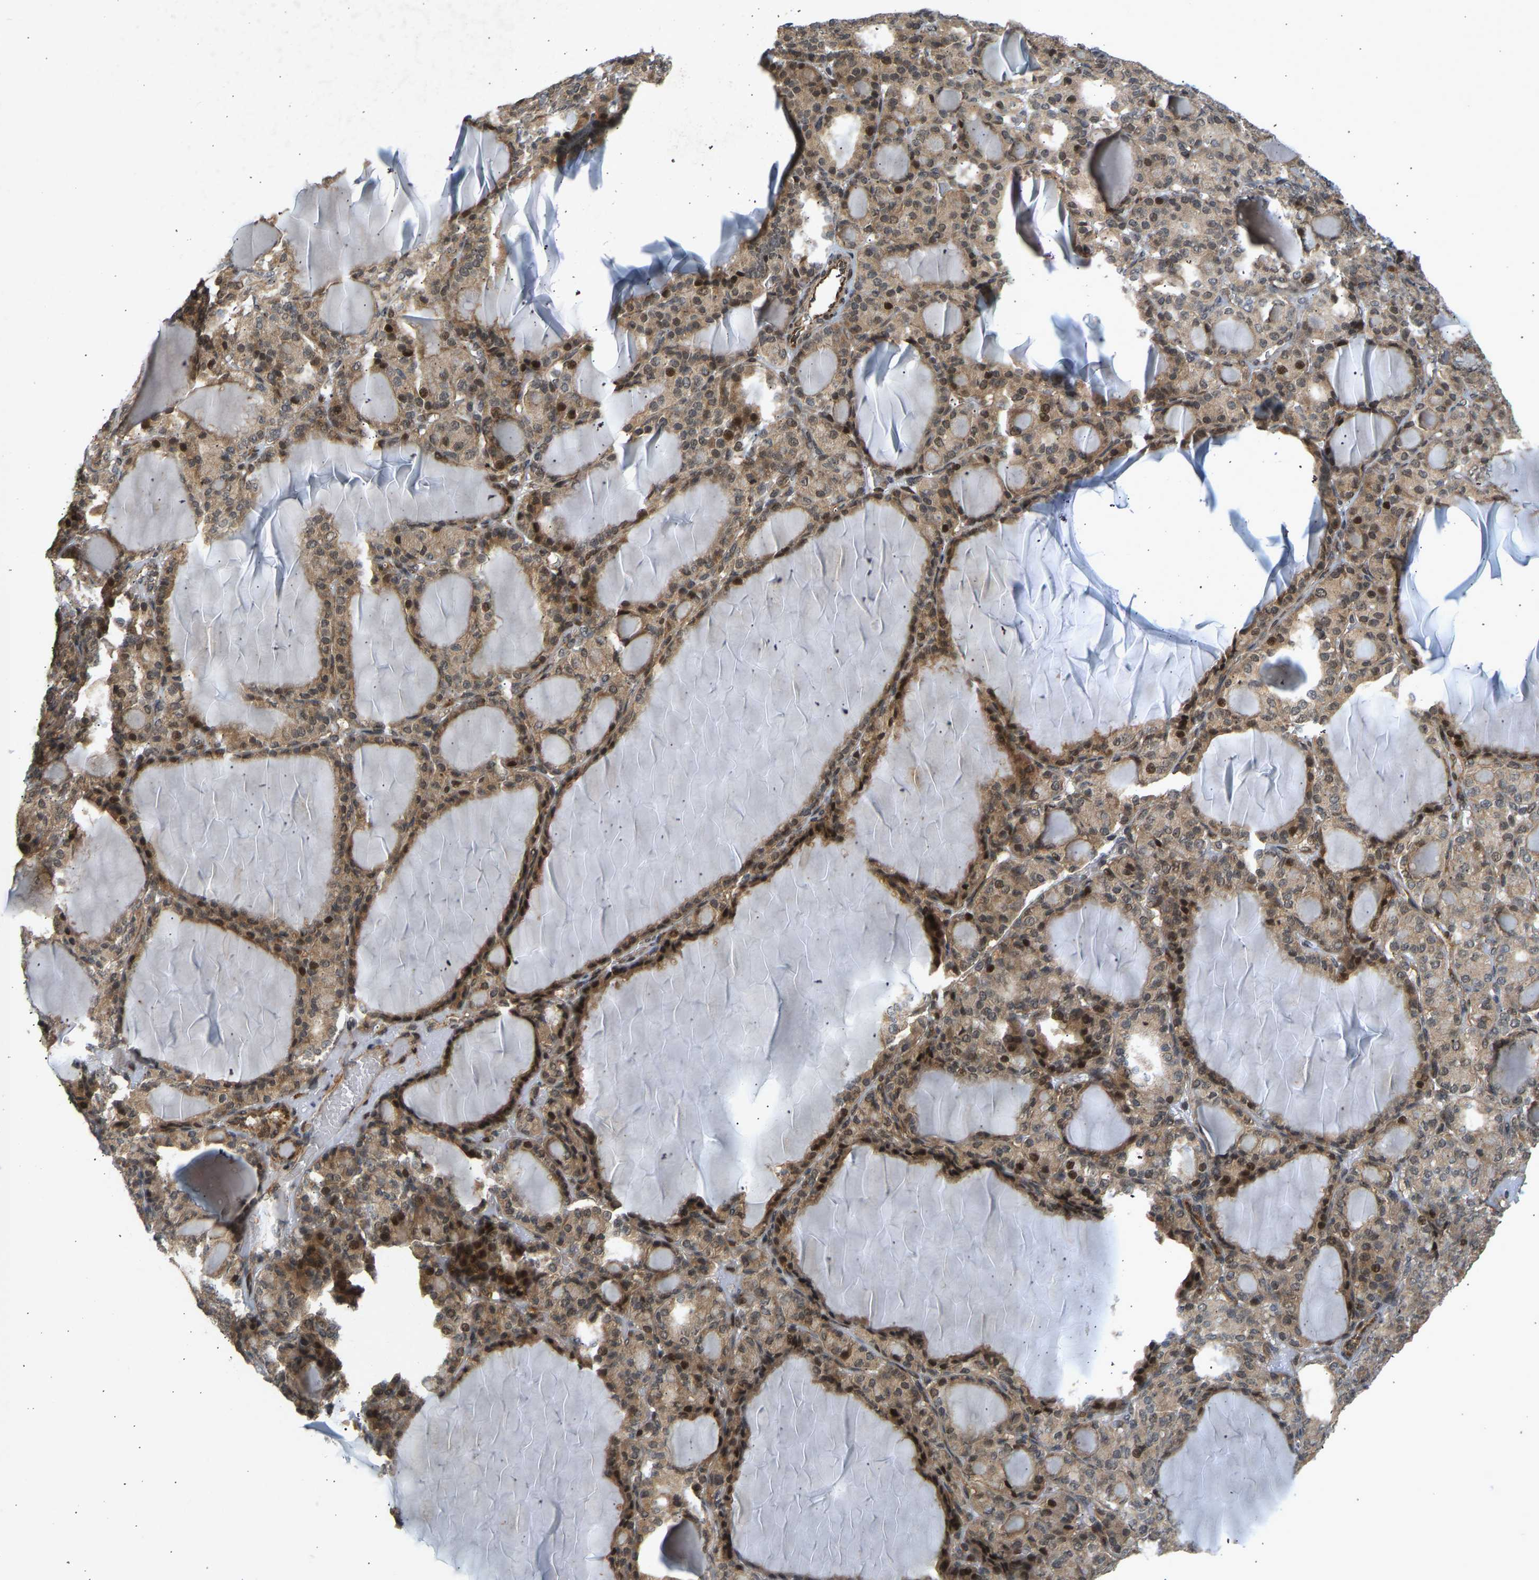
{"staining": {"intensity": "moderate", "quantity": ">75%", "location": "cytoplasmic/membranous,nuclear"}, "tissue": "thyroid gland", "cell_type": "Glandular cells", "image_type": "normal", "snomed": [{"axis": "morphology", "description": "Normal tissue, NOS"}, {"axis": "topography", "description": "Thyroid gland"}], "caption": "Immunohistochemistry (IHC) (DAB (3,3'-diaminobenzidine)) staining of normal thyroid gland reveals moderate cytoplasmic/membranous,nuclear protein expression in approximately >75% of glandular cells. (DAB IHC with brightfield microscopy, high magnification).", "gene": "BAG1", "patient": {"sex": "female", "age": 28}}